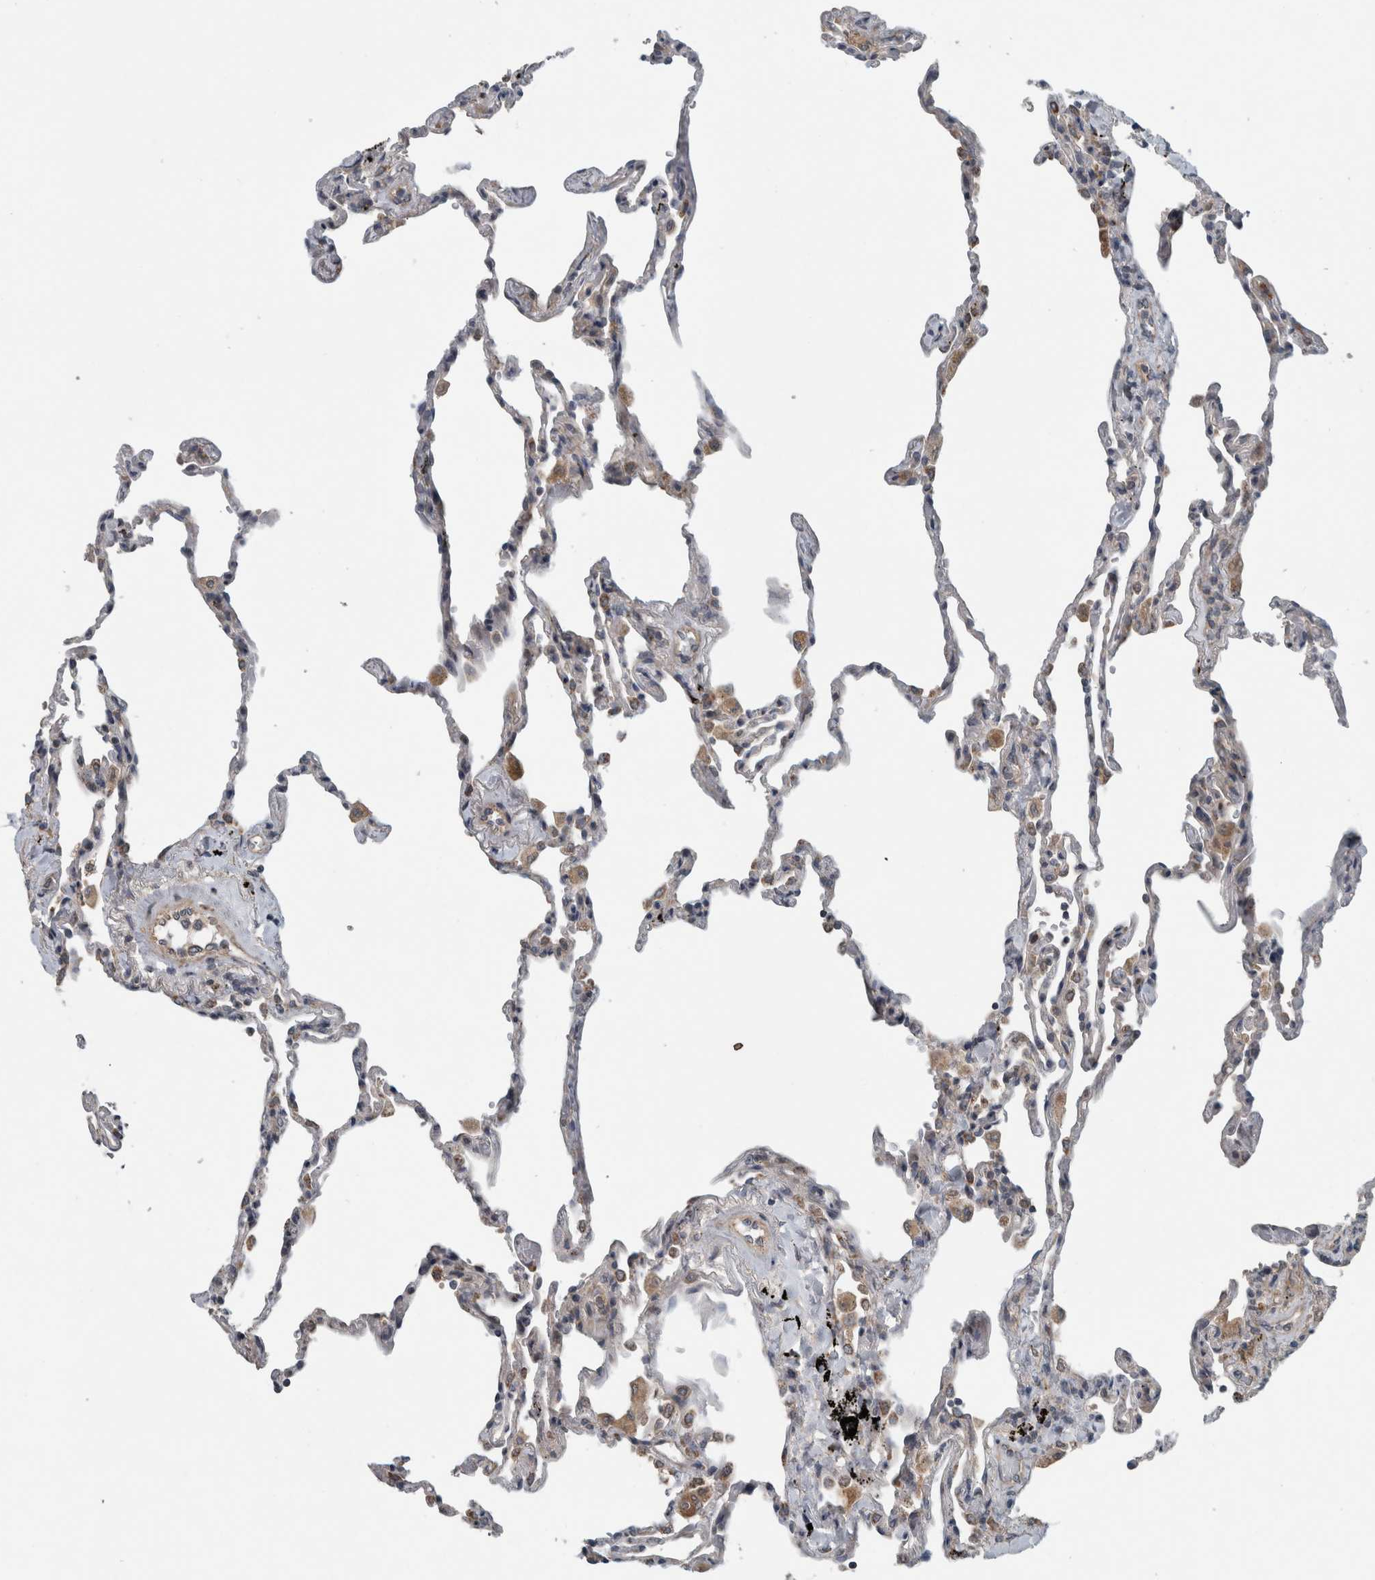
{"staining": {"intensity": "weak", "quantity": "25%-75%", "location": "cytoplasmic/membranous"}, "tissue": "lung", "cell_type": "Alveolar cells", "image_type": "normal", "snomed": [{"axis": "morphology", "description": "Normal tissue, NOS"}, {"axis": "topography", "description": "Lung"}], "caption": "Lung stained with a brown dye reveals weak cytoplasmic/membranous positive expression in approximately 25%-75% of alveolar cells.", "gene": "GBA2", "patient": {"sex": "male", "age": 59}}